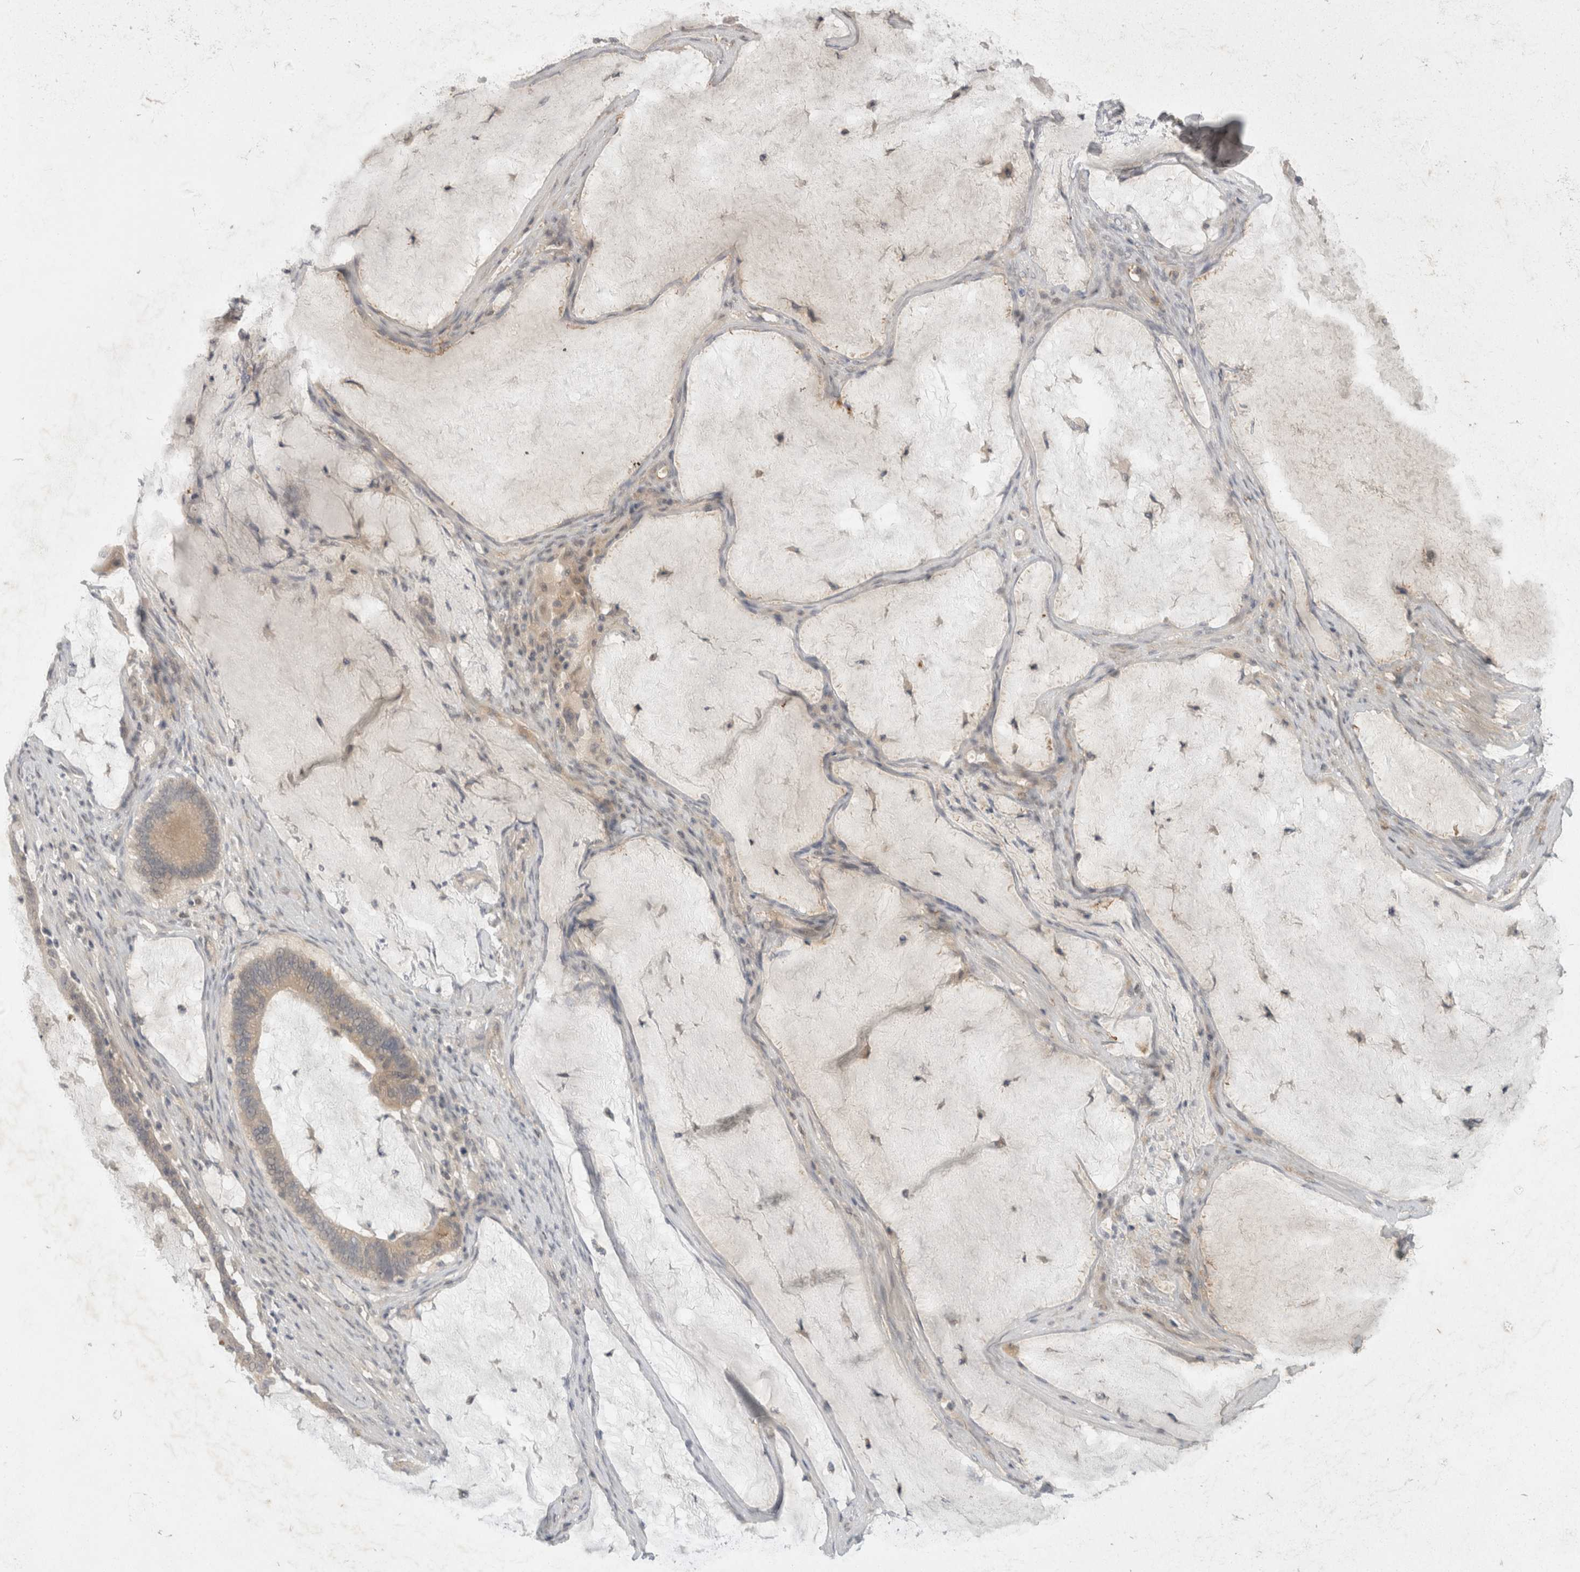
{"staining": {"intensity": "weak", "quantity": "<25%", "location": "cytoplasmic/membranous"}, "tissue": "ovarian cancer", "cell_type": "Tumor cells", "image_type": "cancer", "snomed": [{"axis": "morphology", "description": "Cystadenocarcinoma, mucinous, NOS"}, {"axis": "topography", "description": "Ovary"}], "caption": "IHC histopathology image of neoplastic tissue: human ovarian mucinous cystadenocarcinoma stained with DAB shows no significant protein positivity in tumor cells.", "gene": "TOM1L2", "patient": {"sex": "female", "age": 61}}